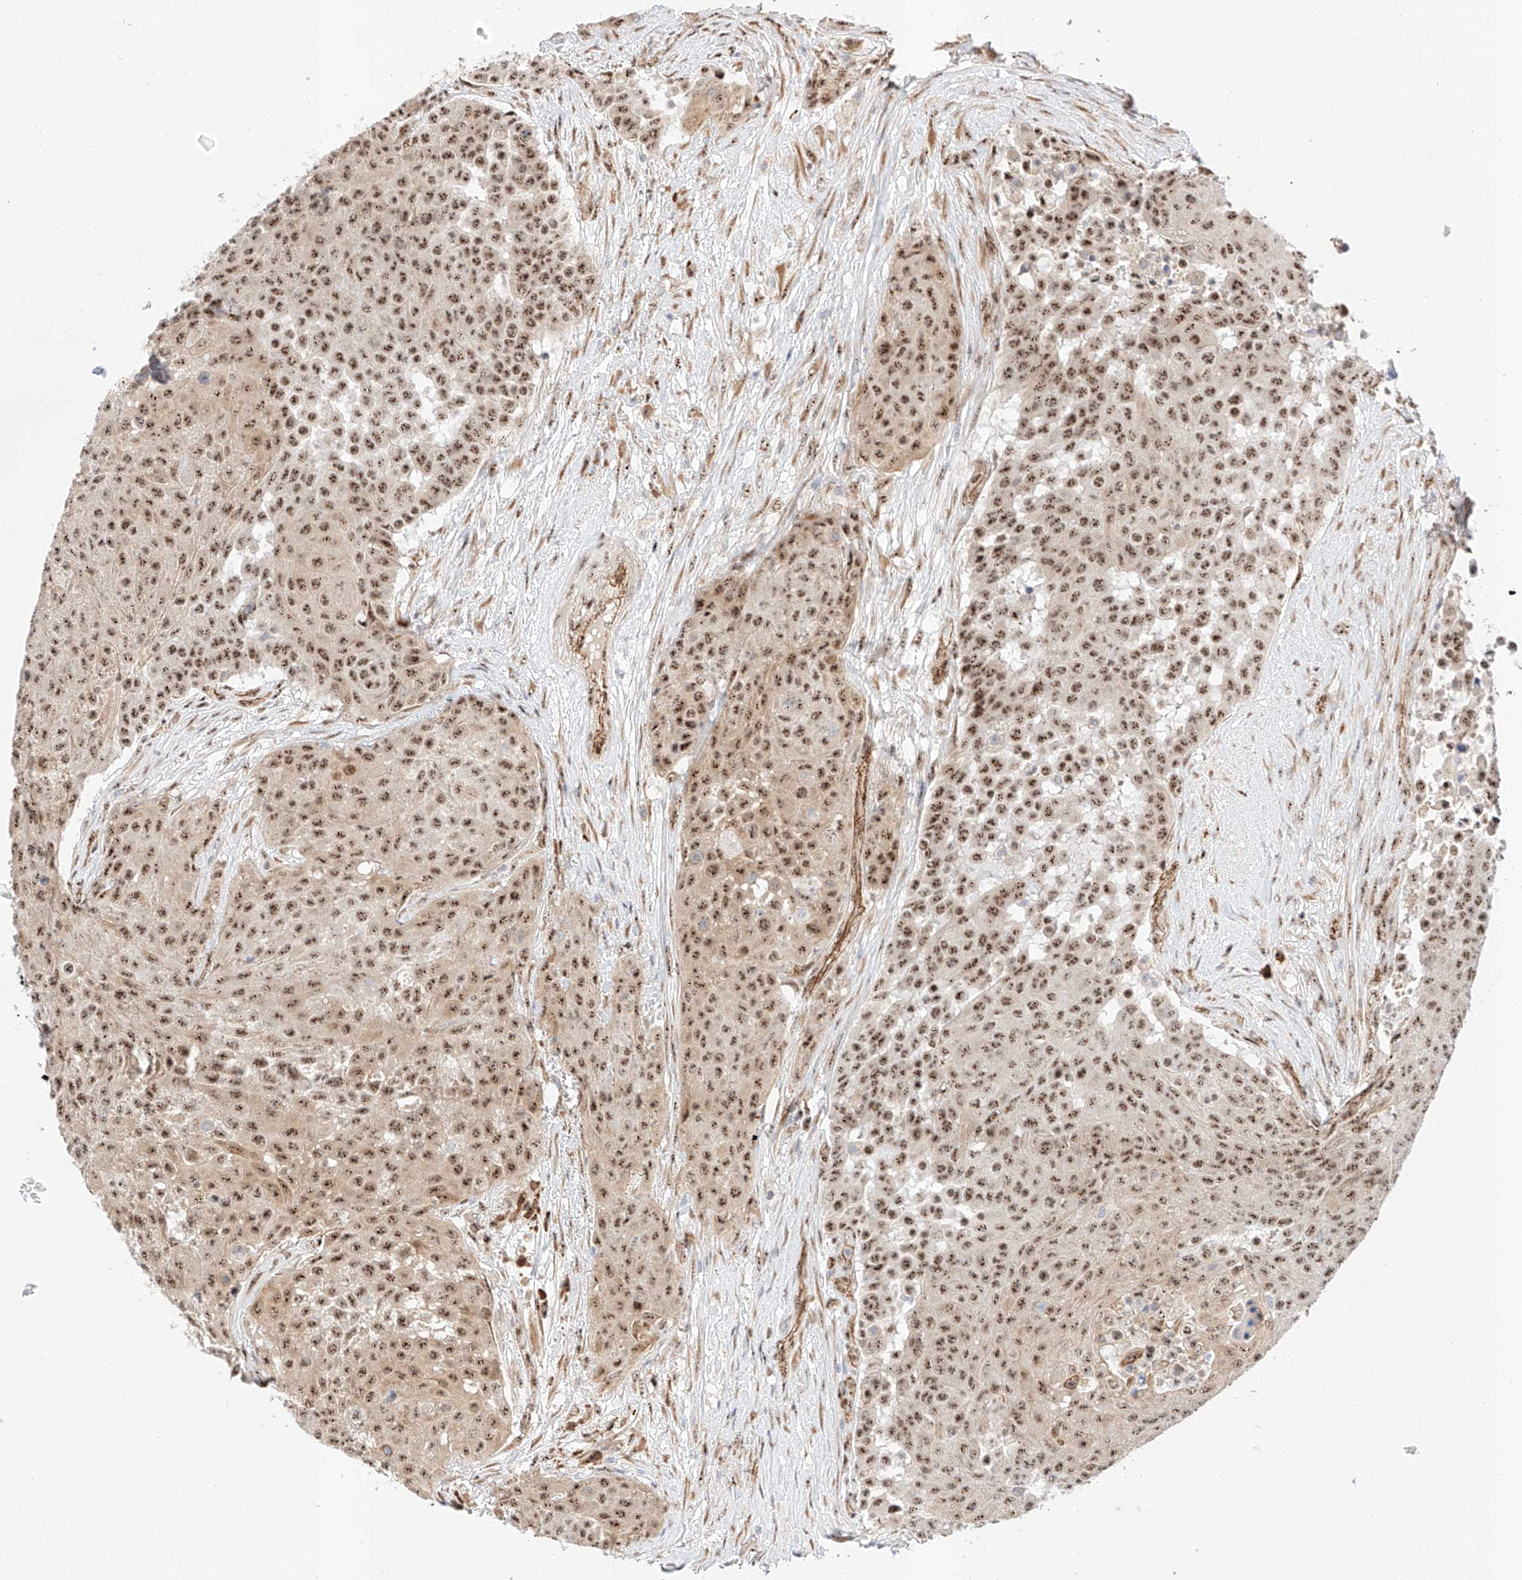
{"staining": {"intensity": "strong", "quantity": ">75%", "location": "nuclear"}, "tissue": "urothelial cancer", "cell_type": "Tumor cells", "image_type": "cancer", "snomed": [{"axis": "morphology", "description": "Urothelial carcinoma, High grade"}, {"axis": "topography", "description": "Urinary bladder"}], "caption": "Urothelial carcinoma (high-grade) stained with a protein marker displays strong staining in tumor cells.", "gene": "ATXN7L2", "patient": {"sex": "female", "age": 63}}